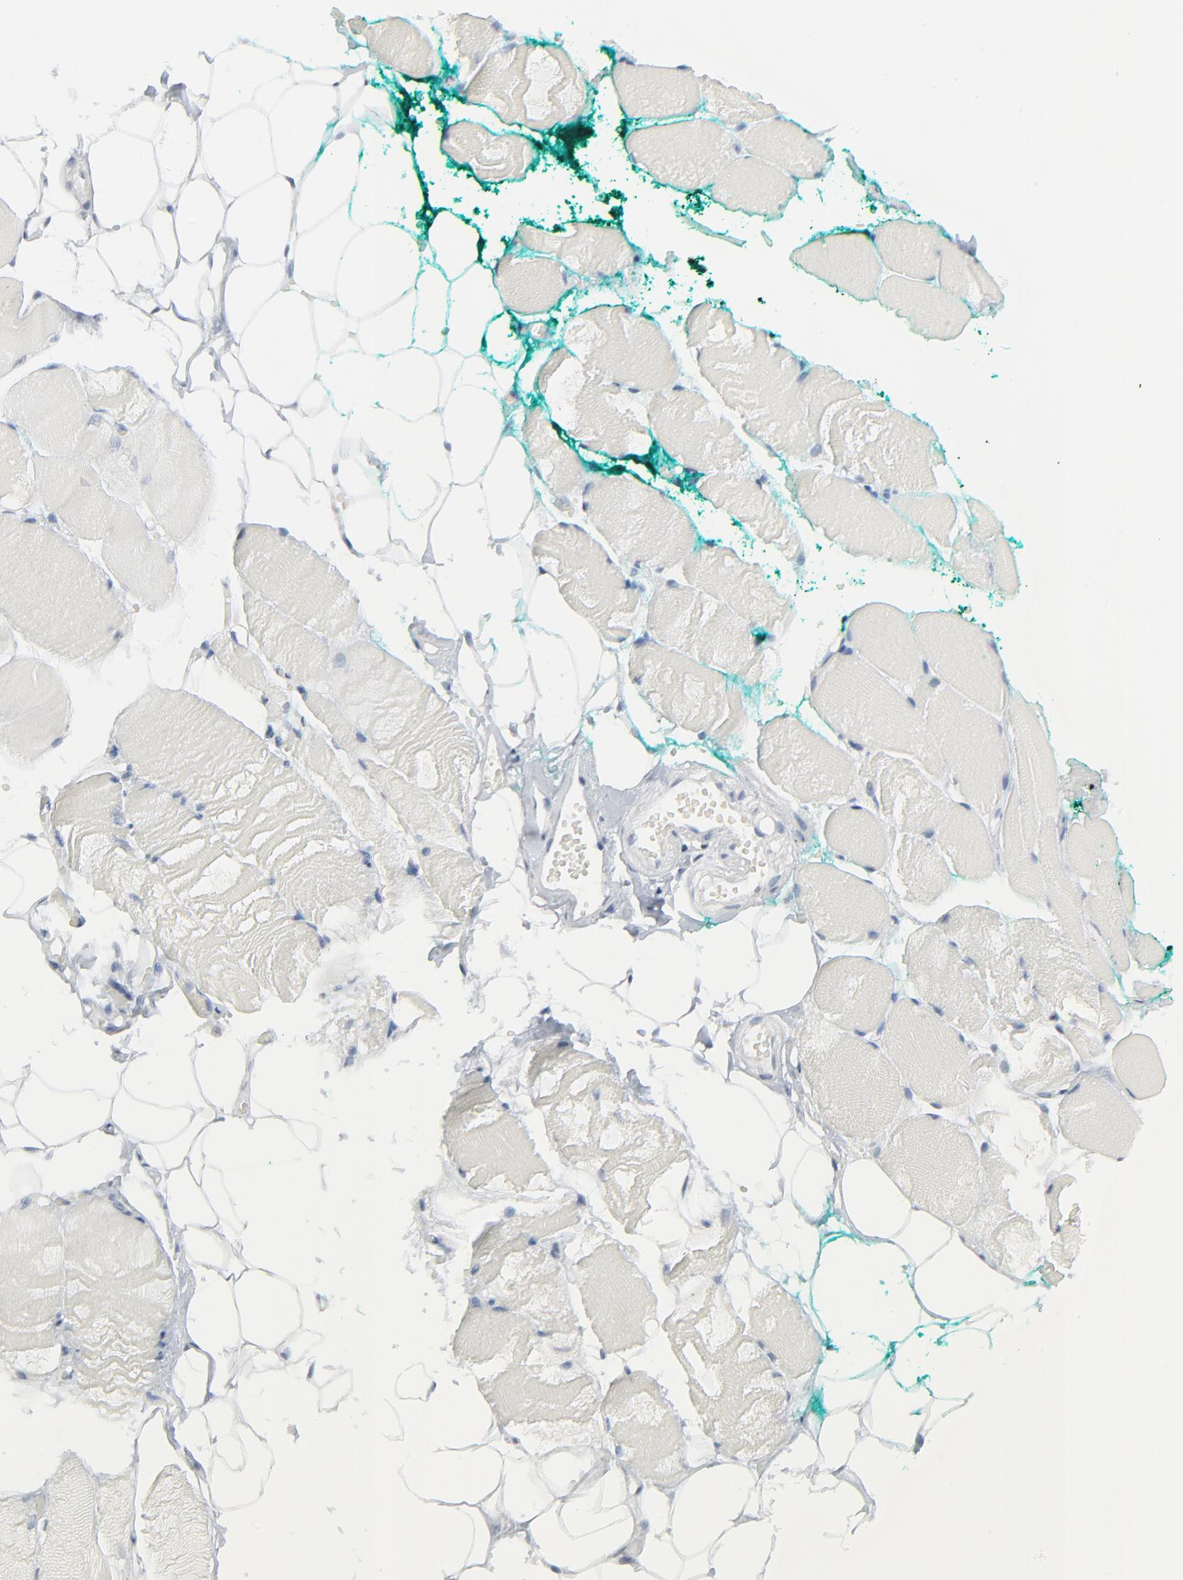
{"staining": {"intensity": "negative", "quantity": "none", "location": "none"}, "tissue": "skeletal muscle", "cell_type": "Myocytes", "image_type": "normal", "snomed": [{"axis": "morphology", "description": "Normal tissue, NOS"}, {"axis": "topography", "description": "Skeletal muscle"}, {"axis": "topography", "description": "Parathyroid gland"}], "caption": "Immunohistochemistry (IHC) micrograph of unremarkable skeletal muscle stained for a protein (brown), which shows no expression in myocytes.", "gene": "MITF", "patient": {"sex": "female", "age": 37}}